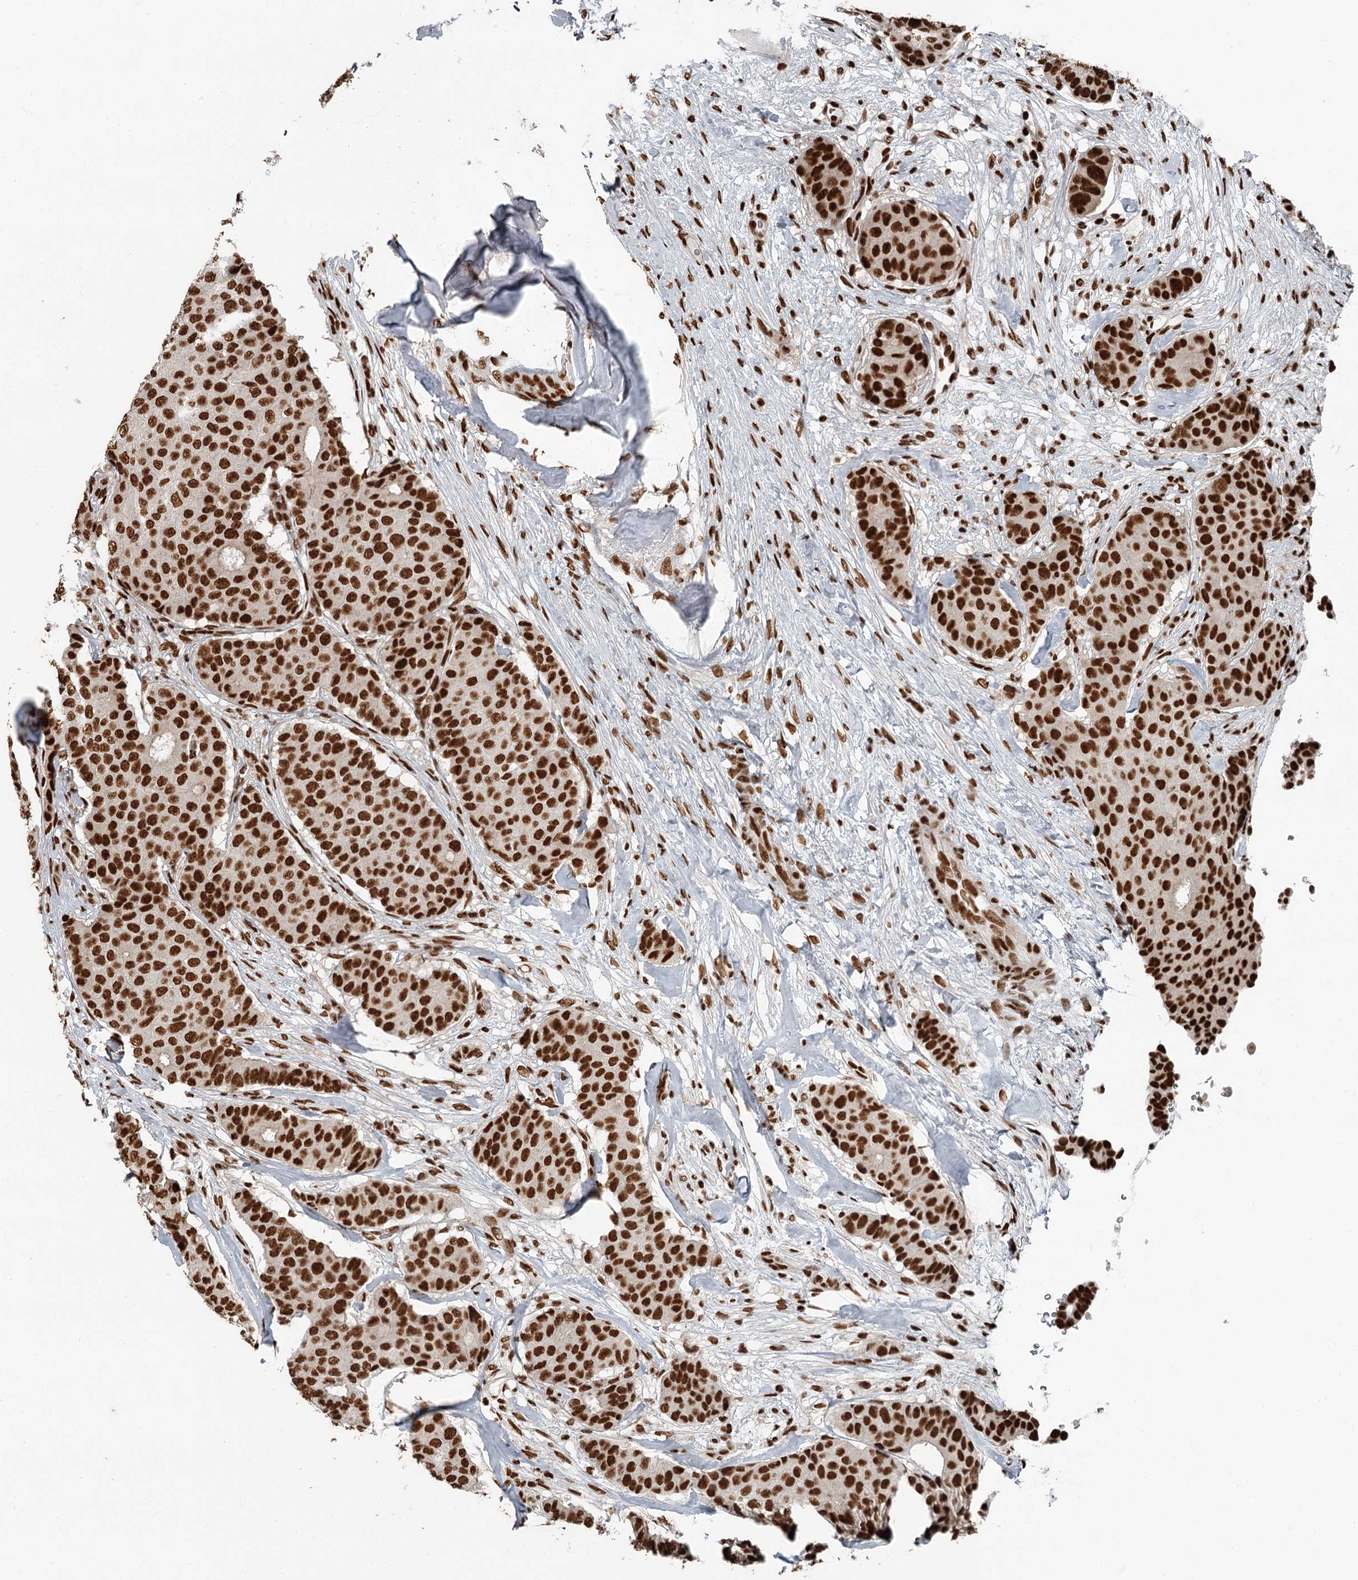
{"staining": {"intensity": "strong", "quantity": ">75%", "location": "nuclear"}, "tissue": "breast cancer", "cell_type": "Tumor cells", "image_type": "cancer", "snomed": [{"axis": "morphology", "description": "Duct carcinoma"}, {"axis": "topography", "description": "Breast"}], "caption": "High-power microscopy captured an IHC micrograph of intraductal carcinoma (breast), revealing strong nuclear expression in approximately >75% of tumor cells.", "gene": "RBBP7", "patient": {"sex": "female", "age": 75}}